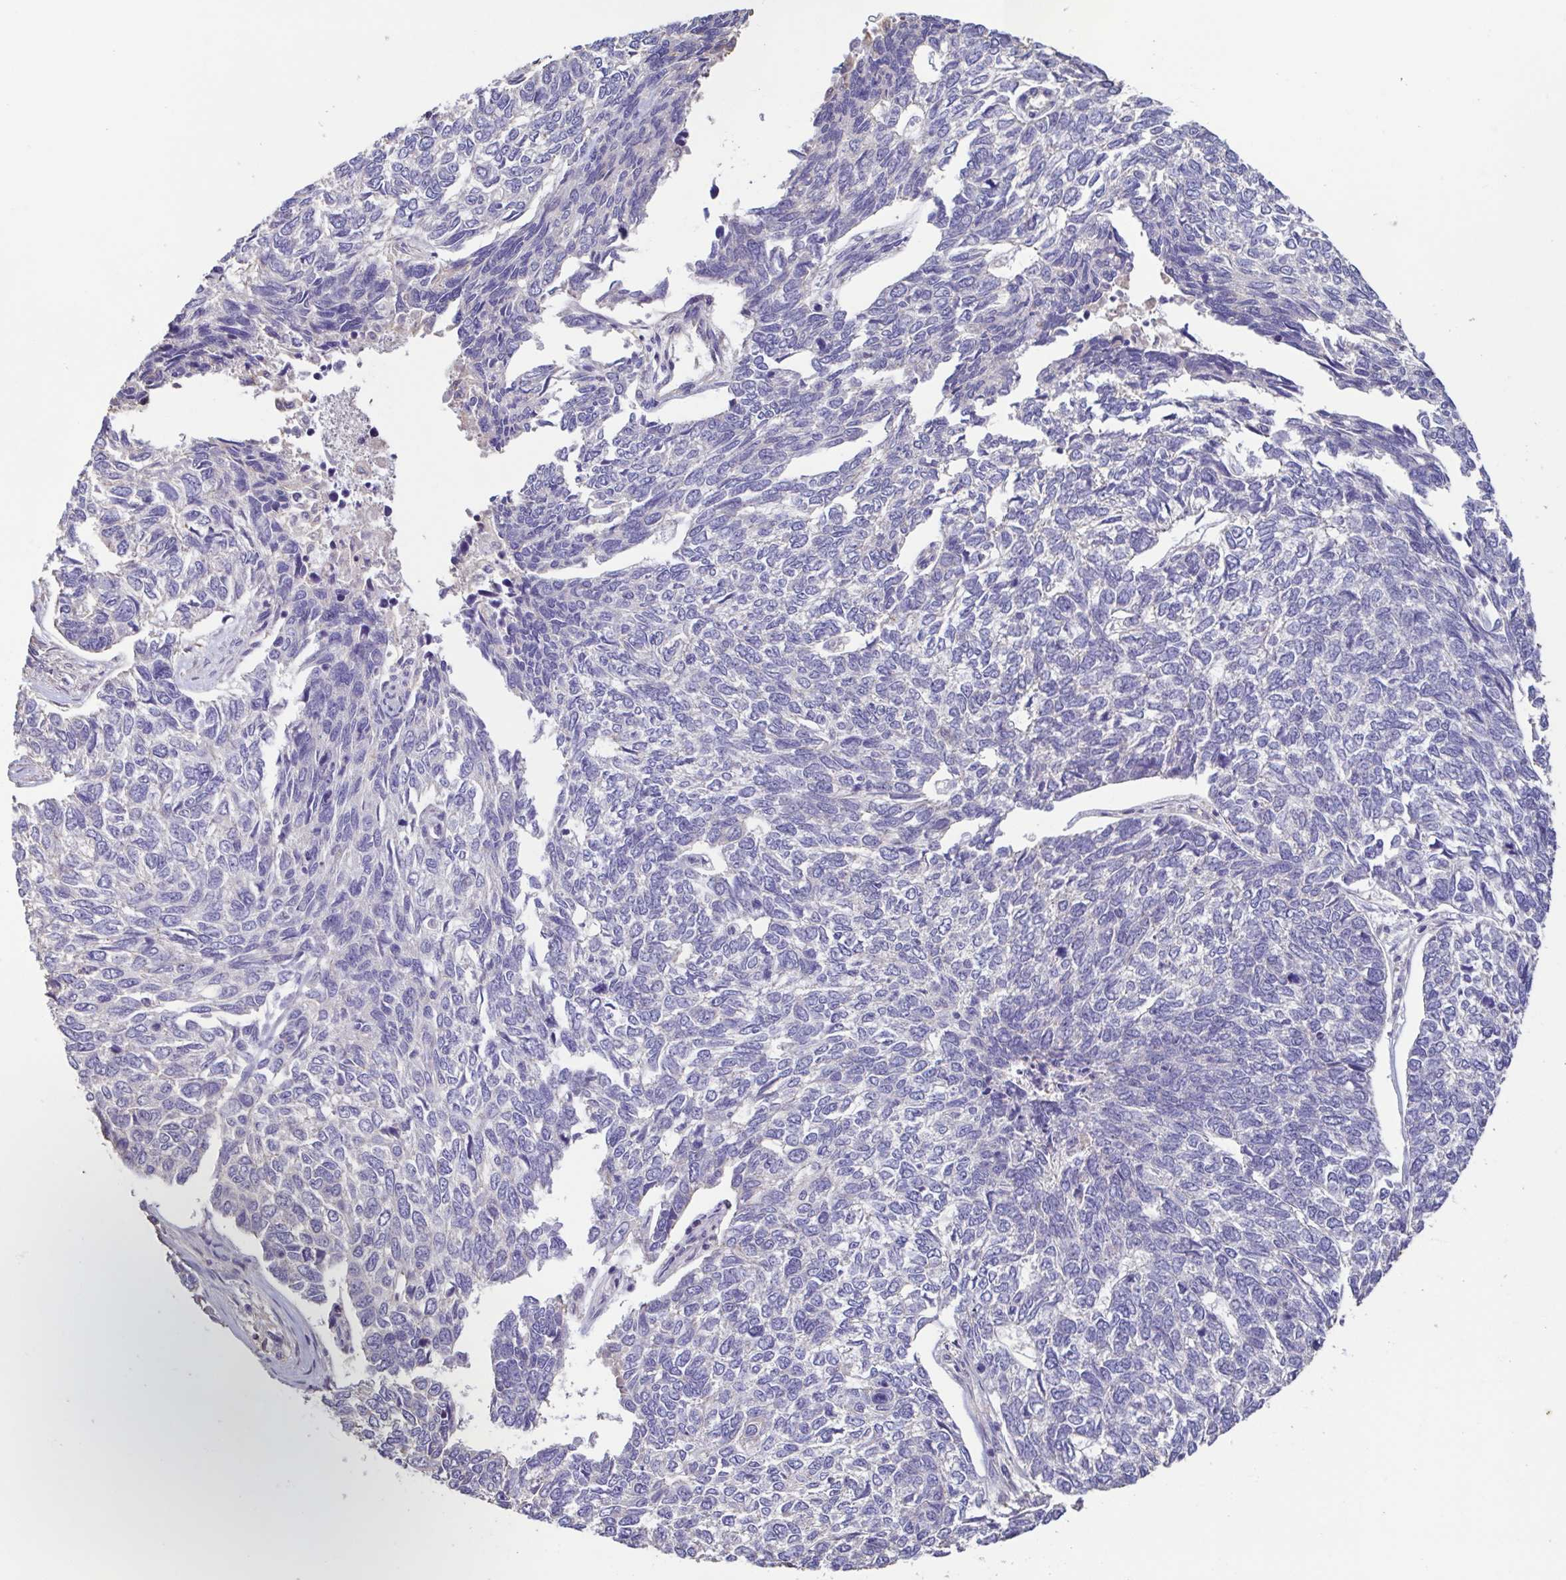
{"staining": {"intensity": "negative", "quantity": "none", "location": "none"}, "tissue": "skin cancer", "cell_type": "Tumor cells", "image_type": "cancer", "snomed": [{"axis": "morphology", "description": "Basal cell carcinoma"}, {"axis": "topography", "description": "Skin"}], "caption": "Immunohistochemistry (IHC) histopathology image of neoplastic tissue: basal cell carcinoma (skin) stained with DAB (3,3'-diaminobenzidine) reveals no significant protein expression in tumor cells.", "gene": "ACTRT2", "patient": {"sex": "female", "age": 65}}